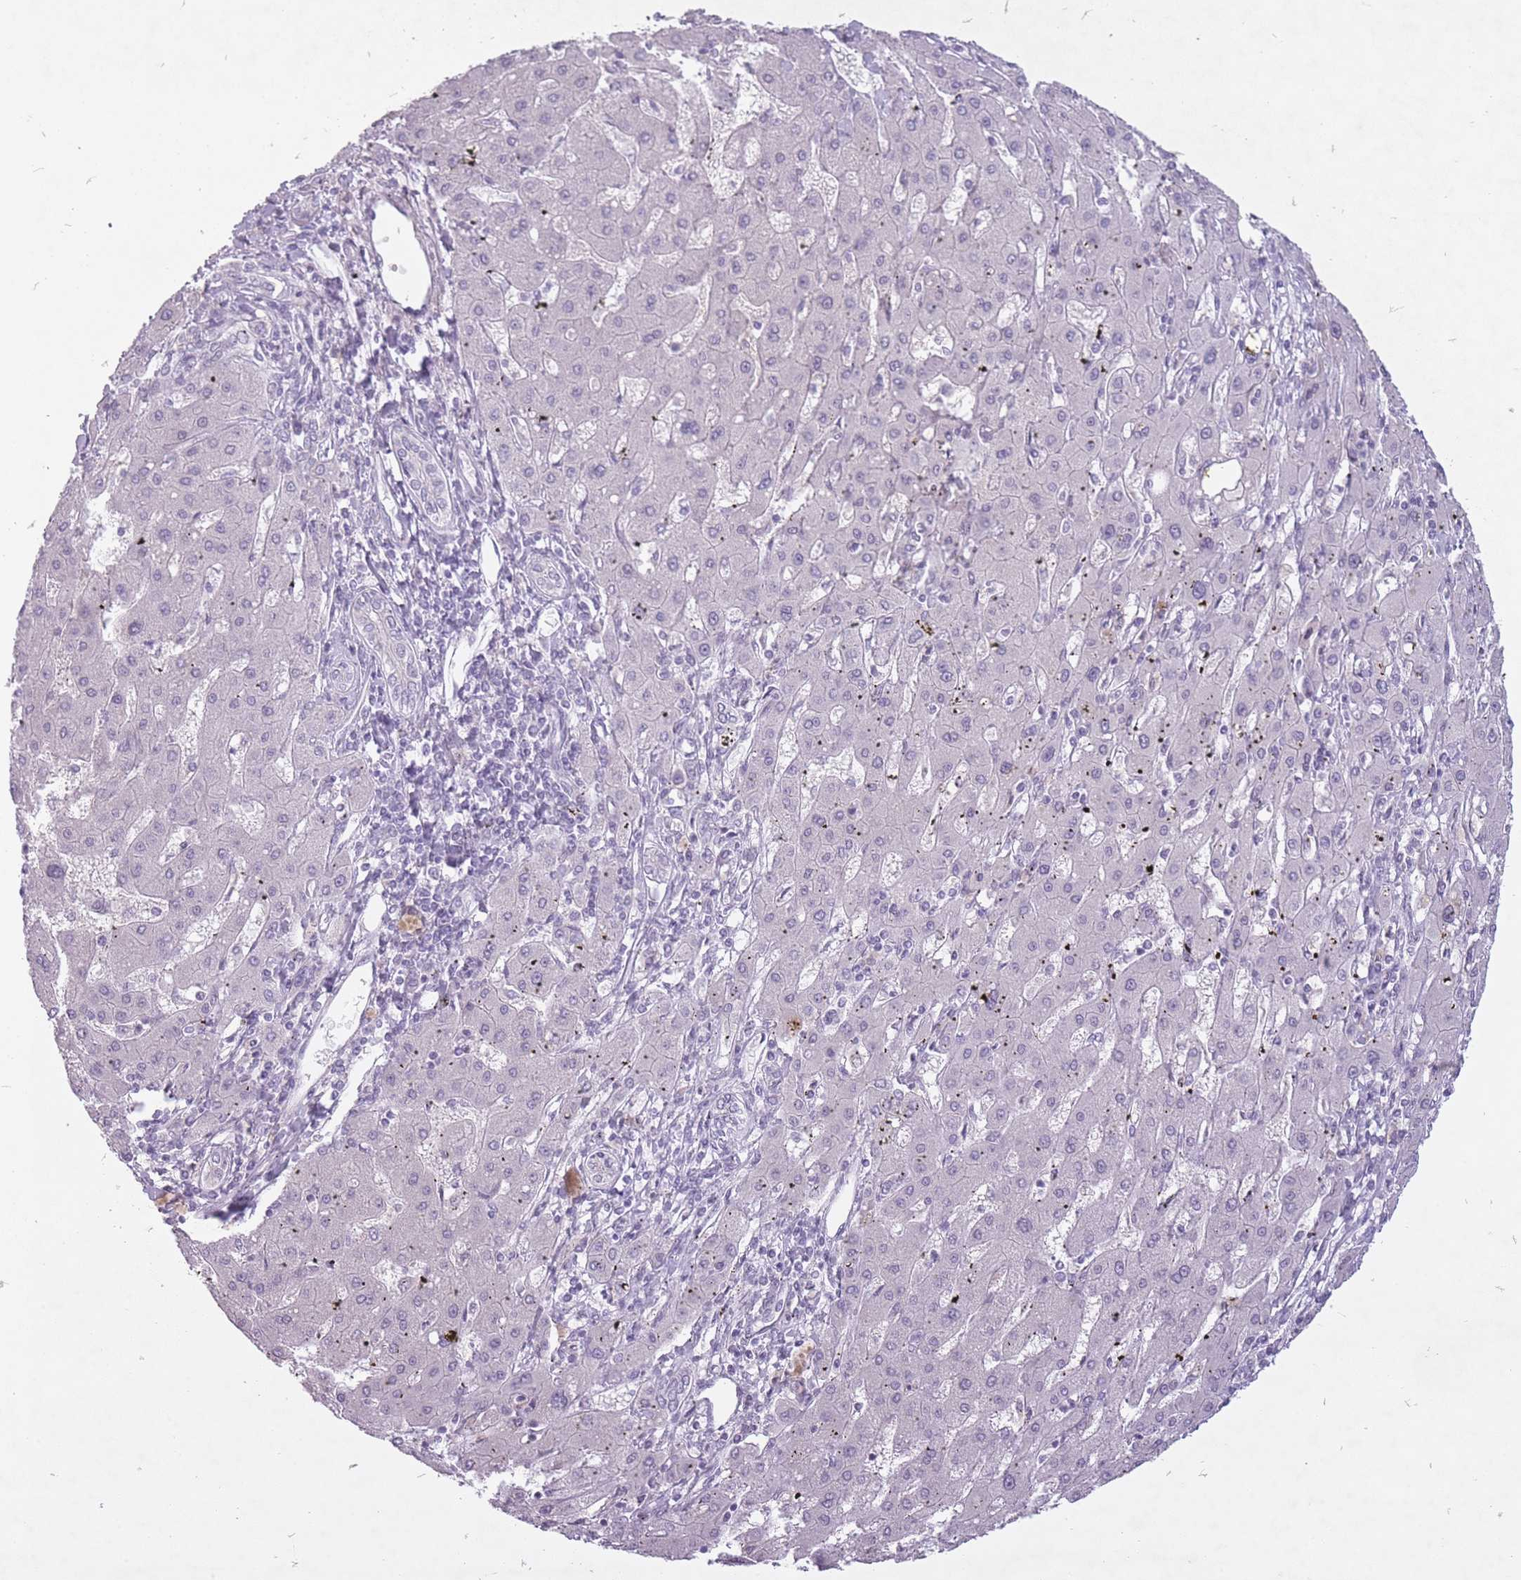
{"staining": {"intensity": "negative", "quantity": "none", "location": "none"}, "tissue": "liver cancer", "cell_type": "Tumor cells", "image_type": "cancer", "snomed": [{"axis": "morphology", "description": "Carcinoma, Hepatocellular, NOS"}, {"axis": "topography", "description": "Liver"}], "caption": "Tumor cells show no significant protein expression in hepatocellular carcinoma (liver). (Immunohistochemistry (ihc), brightfield microscopy, high magnification).", "gene": "FAM43B", "patient": {"sex": "male", "age": 72}}